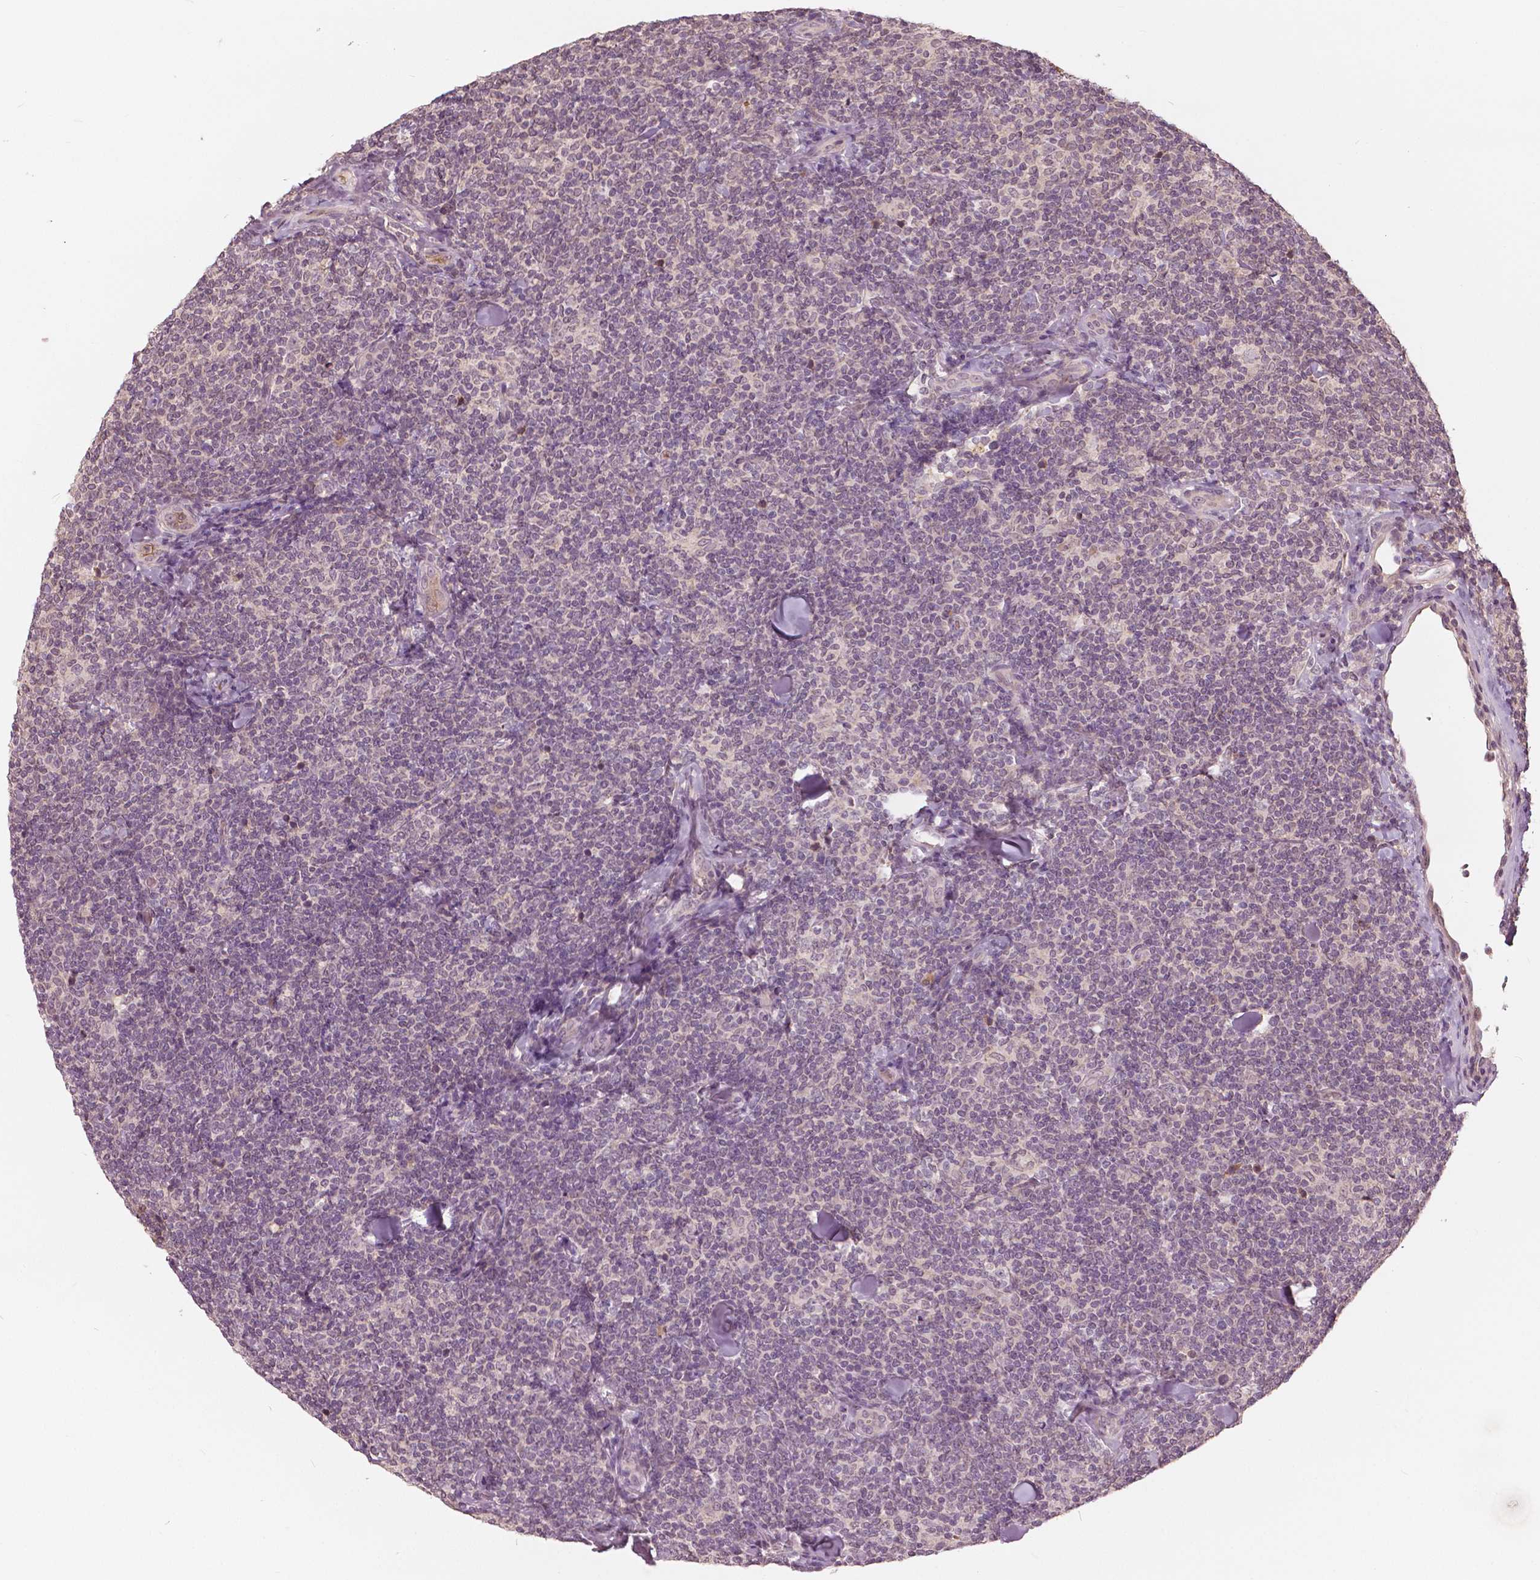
{"staining": {"intensity": "negative", "quantity": "none", "location": "none"}, "tissue": "lymphoma", "cell_type": "Tumor cells", "image_type": "cancer", "snomed": [{"axis": "morphology", "description": "Malignant lymphoma, non-Hodgkin's type, Low grade"}, {"axis": "topography", "description": "Lymph node"}], "caption": "This image is of lymphoma stained with IHC to label a protein in brown with the nuclei are counter-stained blue. There is no positivity in tumor cells.", "gene": "ANGPTL4", "patient": {"sex": "female", "age": 56}}